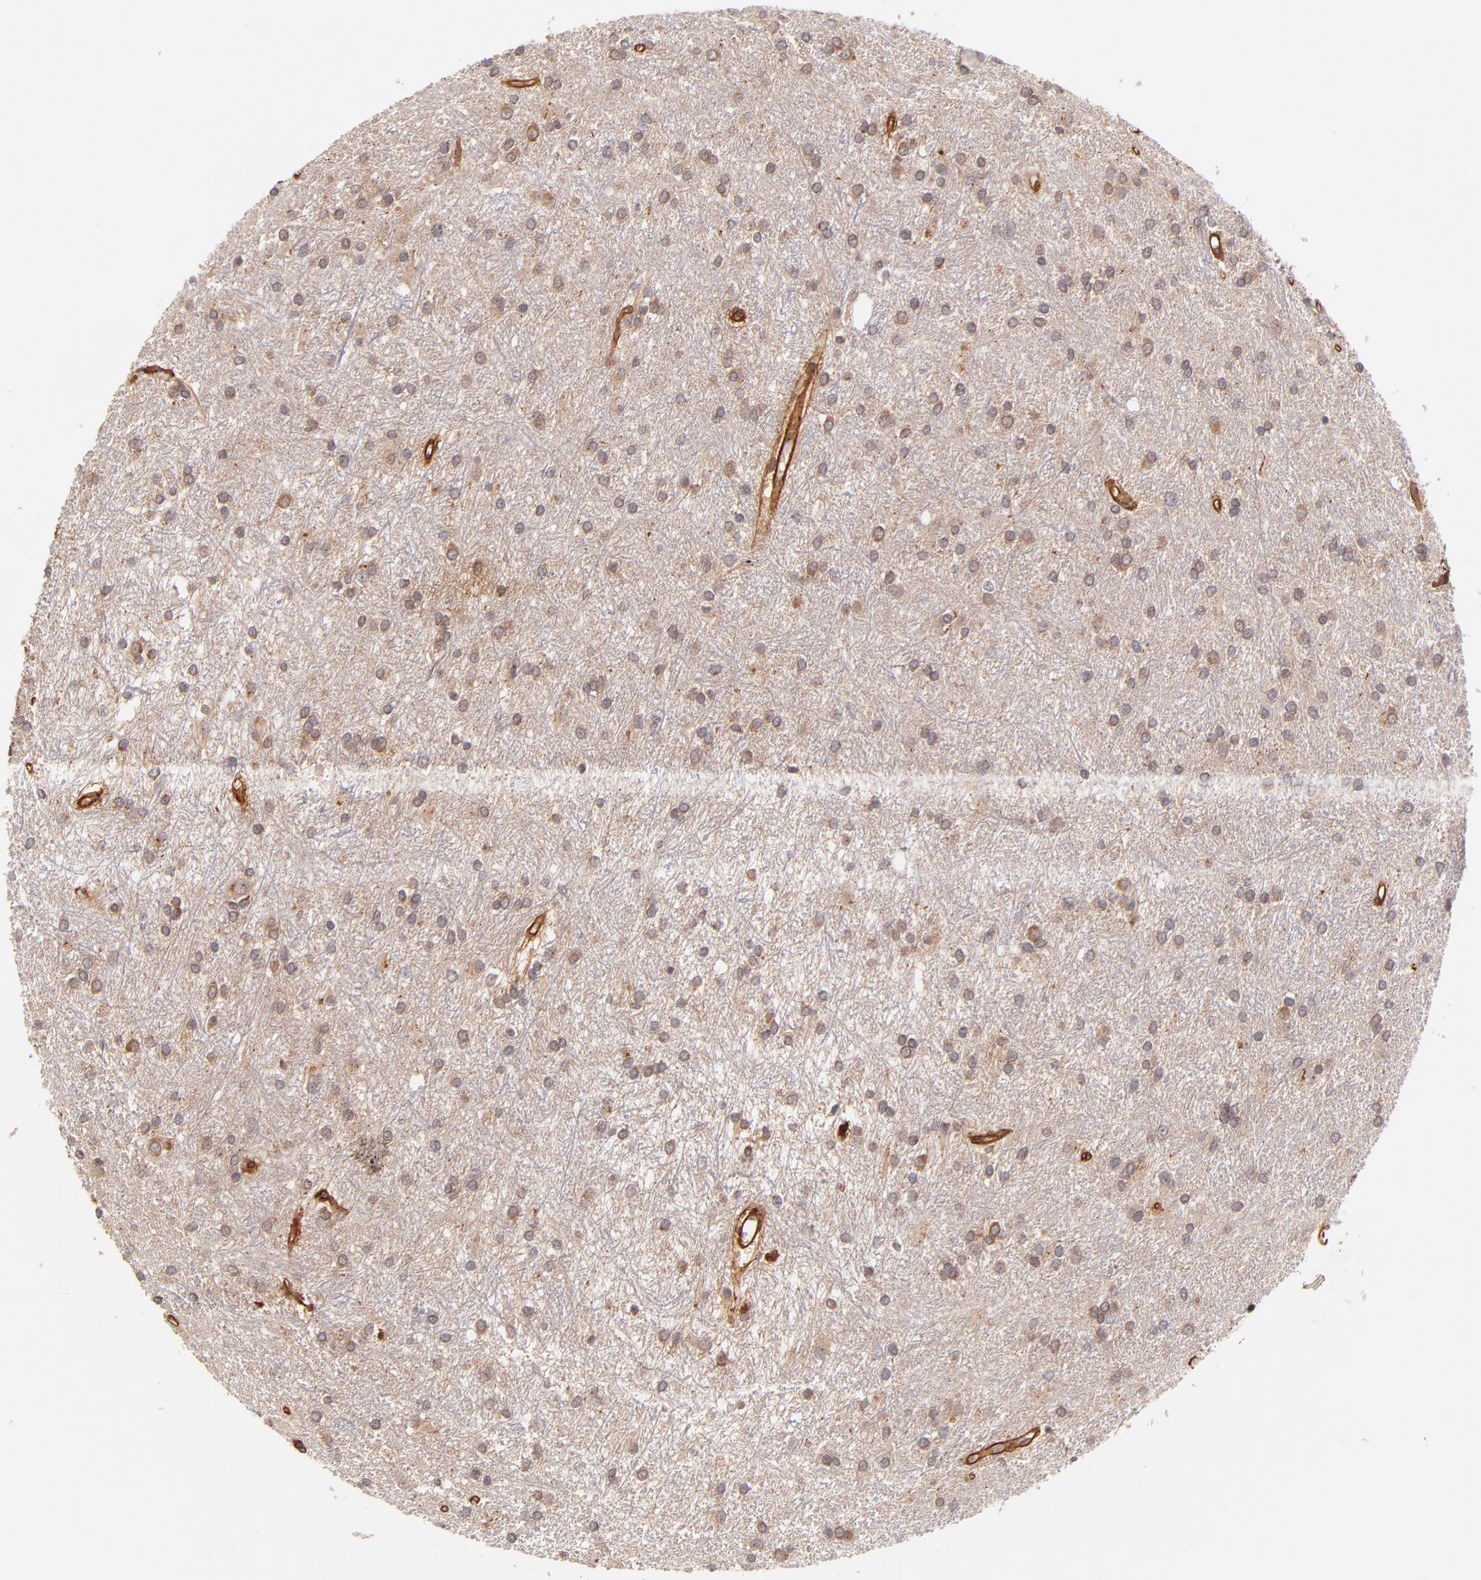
{"staining": {"intensity": "weak", "quantity": "25%-75%", "location": "cytoplasmic/membranous"}, "tissue": "glioma", "cell_type": "Tumor cells", "image_type": "cancer", "snomed": [{"axis": "morphology", "description": "Glioma, malignant, High grade"}, {"axis": "topography", "description": "Brain"}], "caption": "Immunohistochemical staining of human glioma displays low levels of weak cytoplasmic/membranous expression in approximately 25%-75% of tumor cells.", "gene": "ITGB1", "patient": {"sex": "female", "age": 50}}